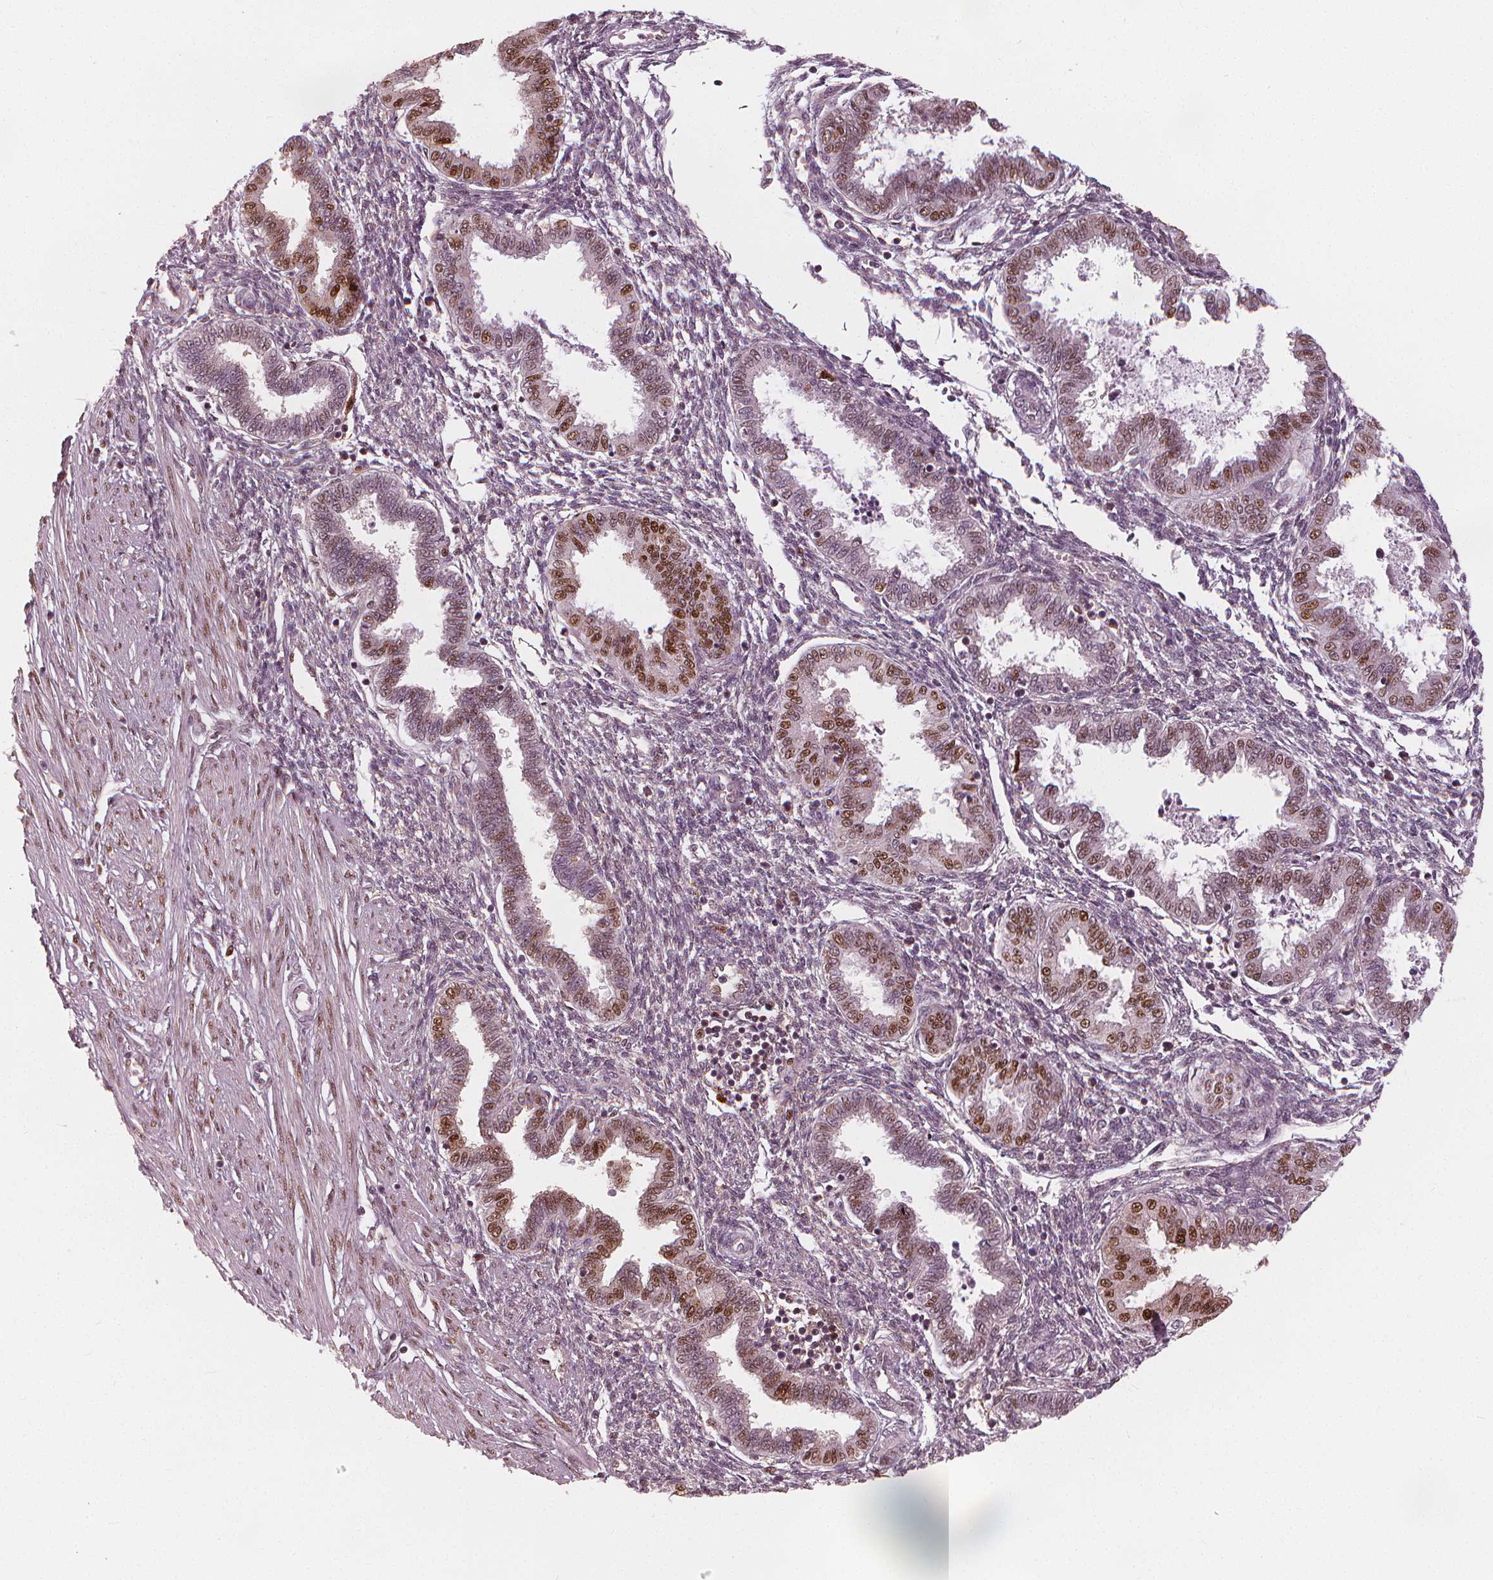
{"staining": {"intensity": "weak", "quantity": "<25%", "location": "nuclear"}, "tissue": "endometrium", "cell_type": "Cells in endometrial stroma", "image_type": "normal", "snomed": [{"axis": "morphology", "description": "Normal tissue, NOS"}, {"axis": "topography", "description": "Endometrium"}], "caption": "Immunohistochemistry of unremarkable endometrium exhibits no expression in cells in endometrial stroma.", "gene": "SQSTM1", "patient": {"sex": "female", "age": 33}}